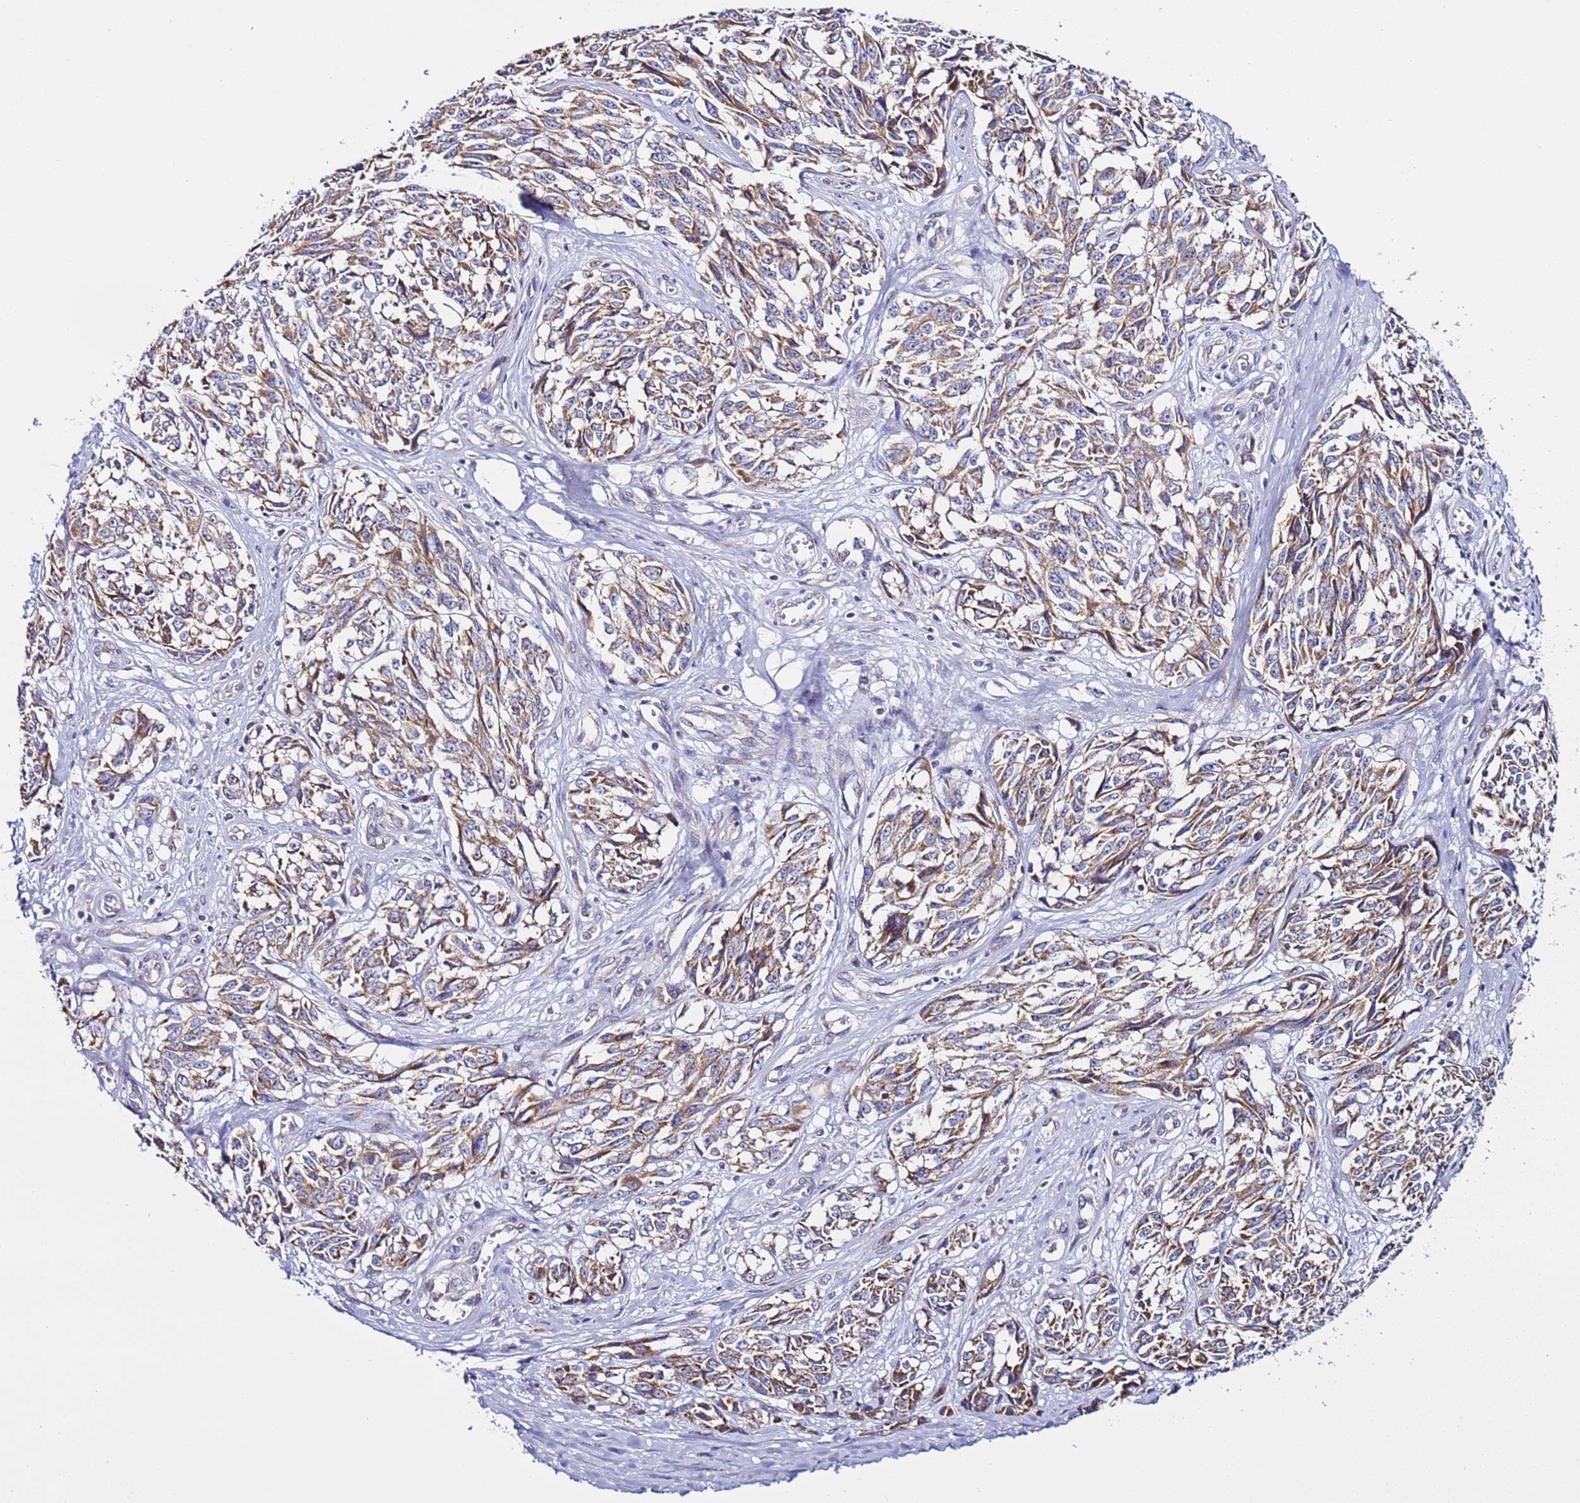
{"staining": {"intensity": "moderate", "quantity": ">75%", "location": "cytoplasmic/membranous"}, "tissue": "melanoma", "cell_type": "Tumor cells", "image_type": "cancer", "snomed": [{"axis": "morphology", "description": "Malignant melanoma, NOS"}, {"axis": "topography", "description": "Skin"}], "caption": "Melanoma stained for a protein reveals moderate cytoplasmic/membranous positivity in tumor cells.", "gene": "AHI1", "patient": {"sex": "female", "age": 64}}